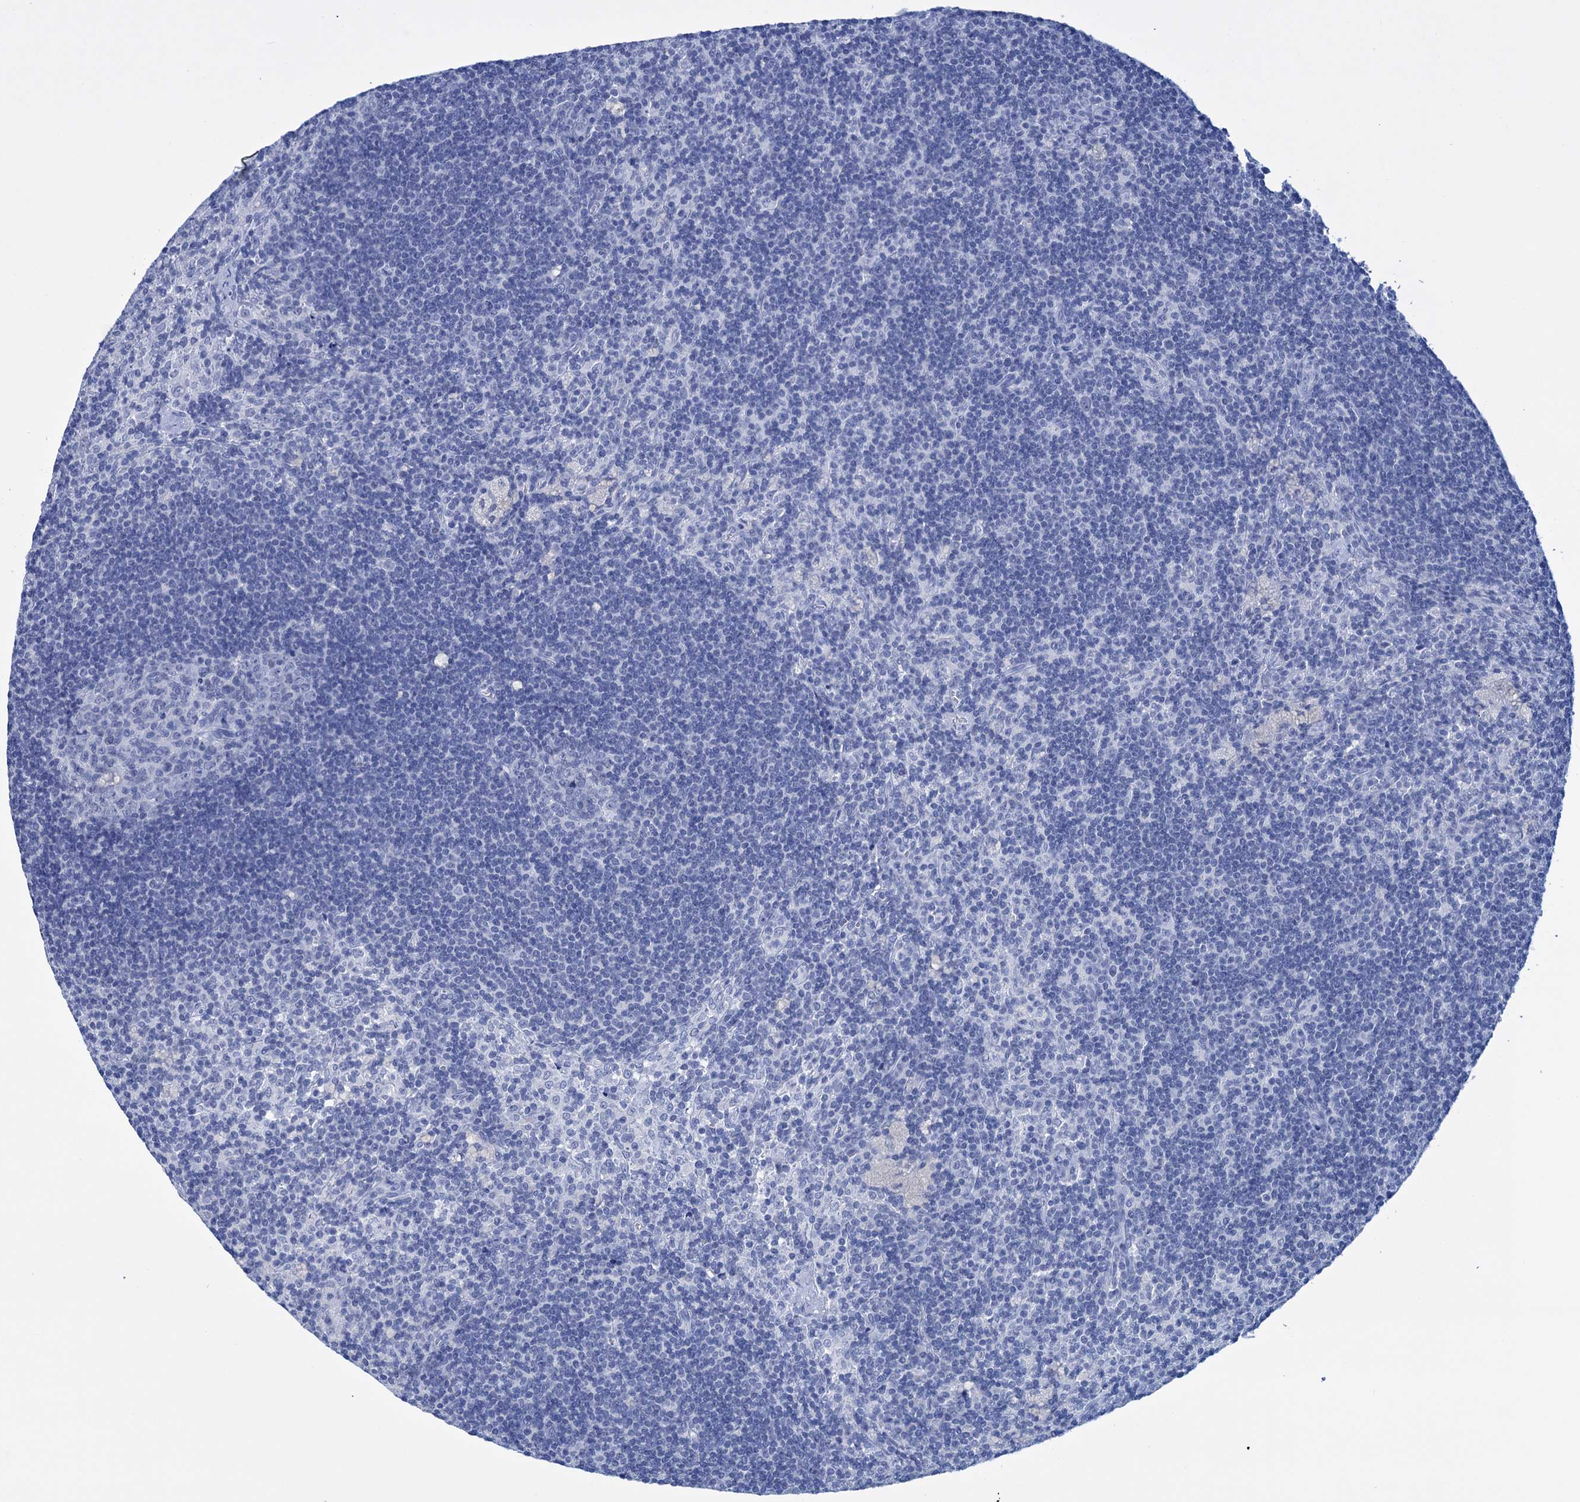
{"staining": {"intensity": "negative", "quantity": "none", "location": "none"}, "tissue": "lymph node", "cell_type": "Germinal center cells", "image_type": "normal", "snomed": [{"axis": "morphology", "description": "Normal tissue, NOS"}, {"axis": "topography", "description": "Lymph node"}], "caption": "A micrograph of lymph node stained for a protein reveals no brown staining in germinal center cells.", "gene": "FBXW12", "patient": {"sex": "male", "age": 69}}